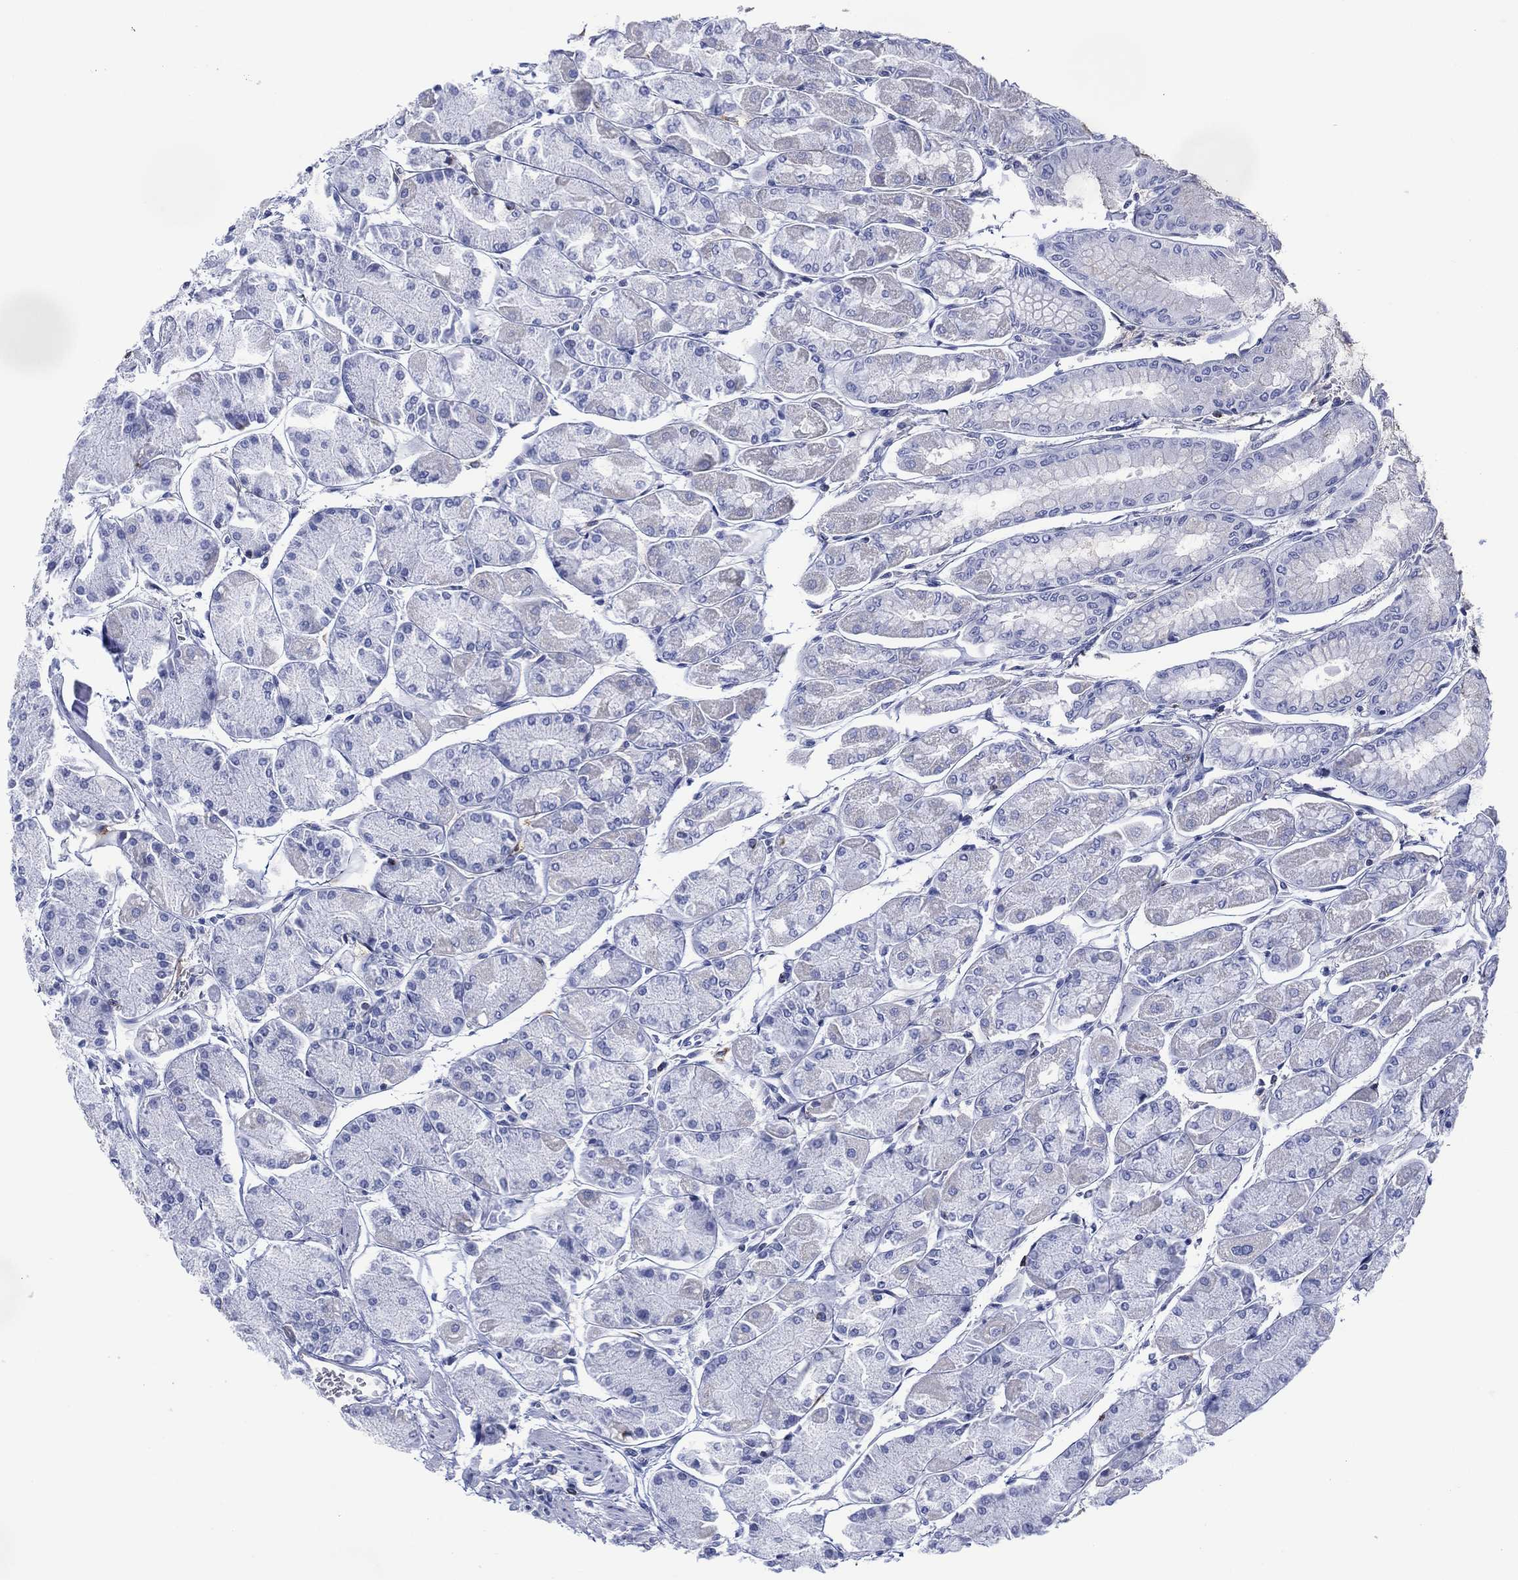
{"staining": {"intensity": "negative", "quantity": "none", "location": "none"}, "tissue": "stomach", "cell_type": "Glandular cells", "image_type": "normal", "snomed": [{"axis": "morphology", "description": "Normal tissue, NOS"}, {"axis": "topography", "description": "Stomach, upper"}], "caption": "This is an immunohistochemistry (IHC) image of unremarkable human stomach. There is no staining in glandular cells.", "gene": "DPP4", "patient": {"sex": "male", "age": 60}}